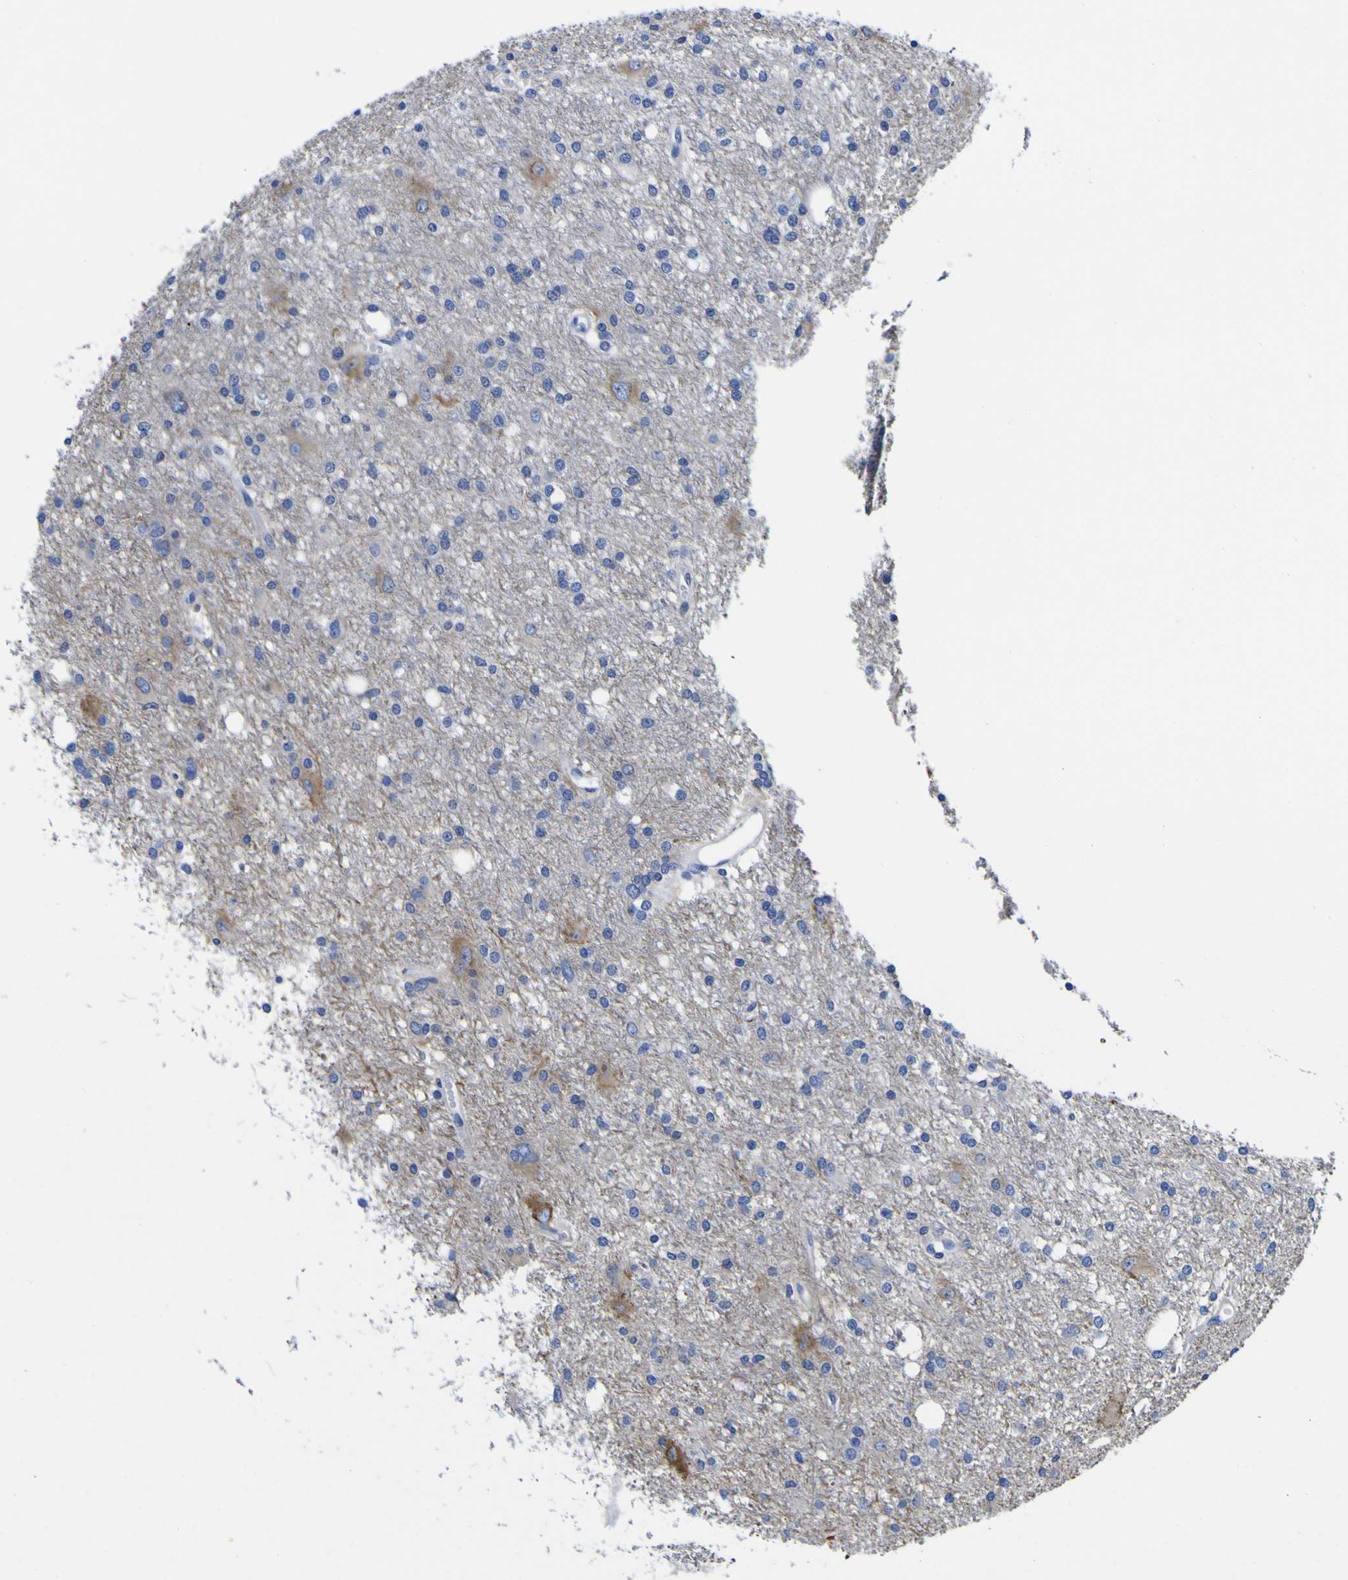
{"staining": {"intensity": "moderate", "quantity": "<25%", "location": "cytoplasmic/membranous"}, "tissue": "glioma", "cell_type": "Tumor cells", "image_type": "cancer", "snomed": [{"axis": "morphology", "description": "Glioma, malignant, High grade"}, {"axis": "topography", "description": "Brain"}], "caption": "A micrograph of human malignant high-grade glioma stained for a protein demonstrates moderate cytoplasmic/membranous brown staining in tumor cells.", "gene": "HLA-DQA1", "patient": {"sex": "female", "age": 59}}